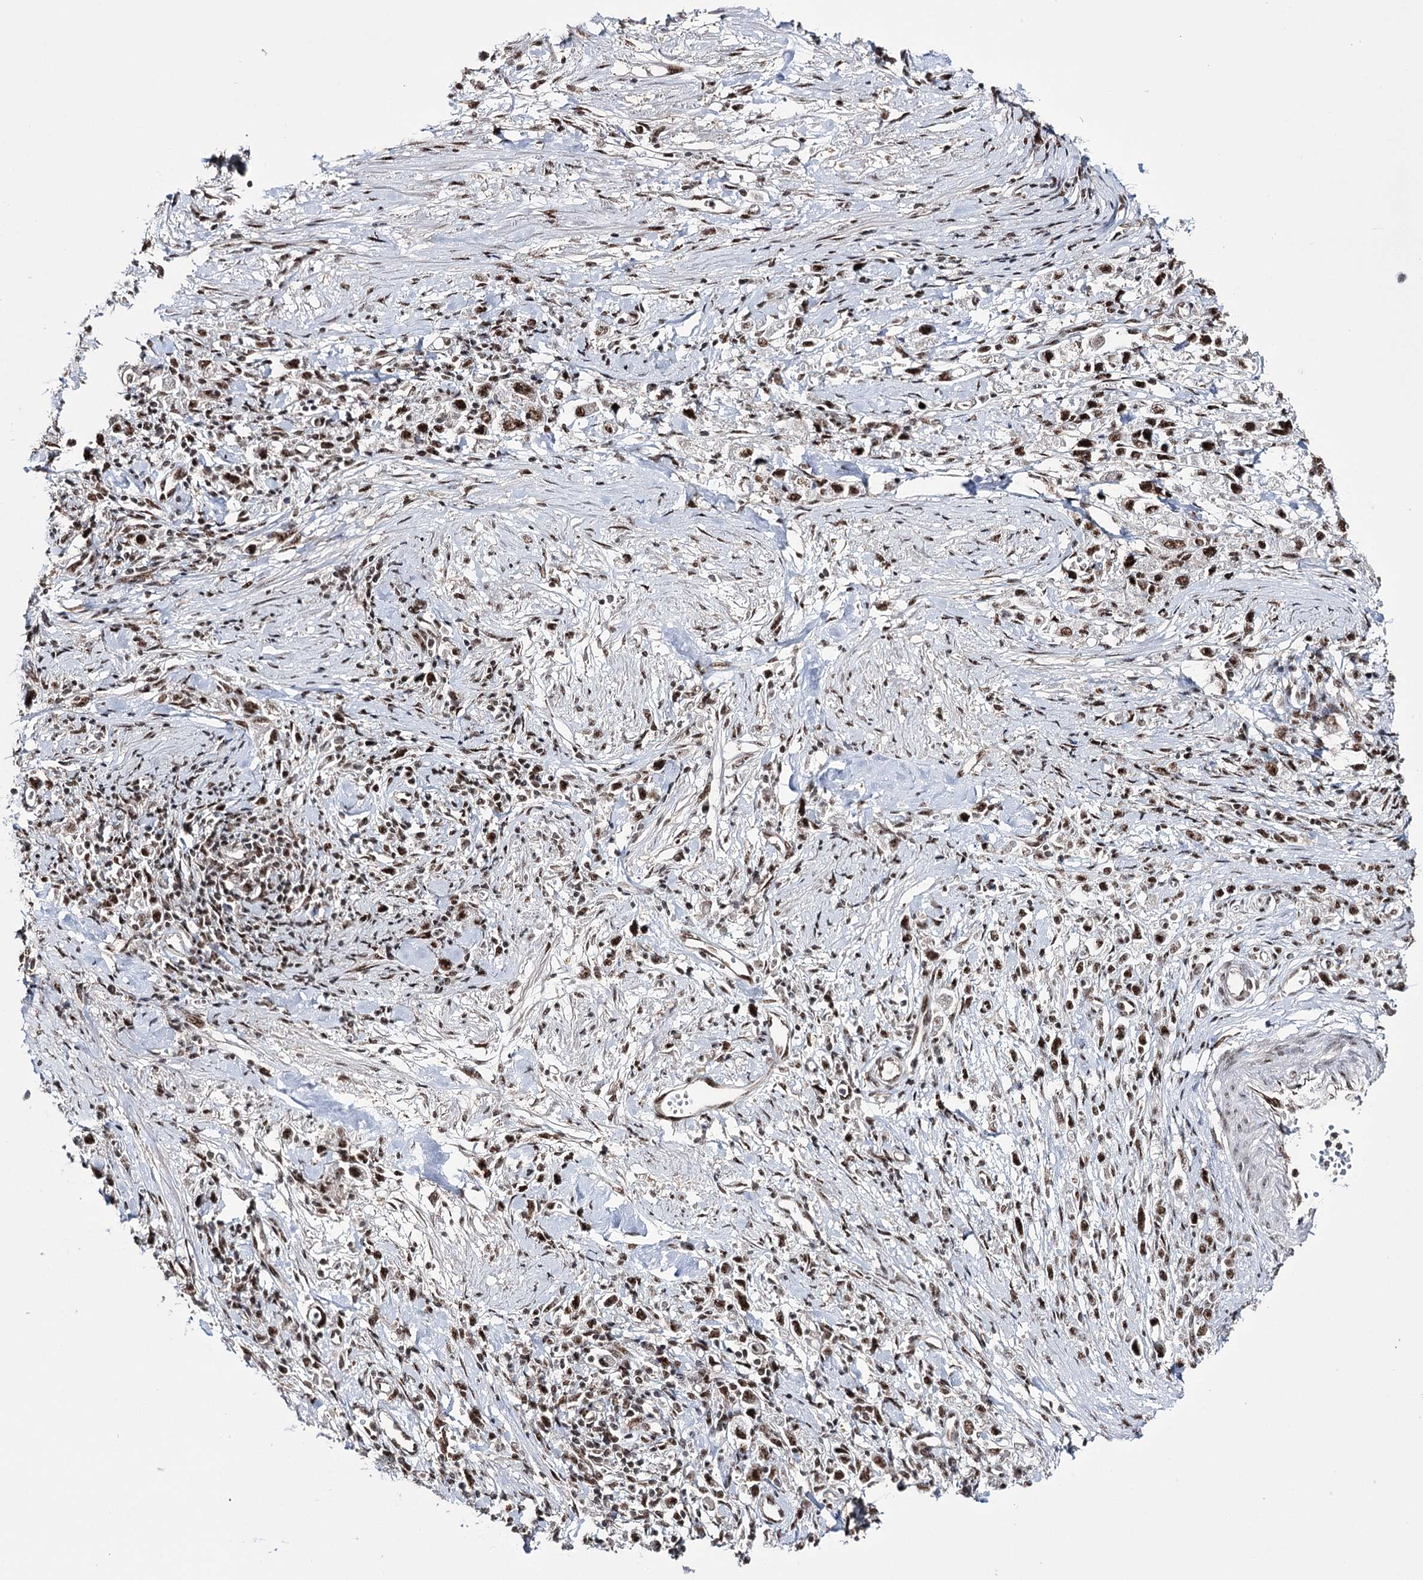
{"staining": {"intensity": "strong", "quantity": ">75%", "location": "nuclear"}, "tissue": "stomach cancer", "cell_type": "Tumor cells", "image_type": "cancer", "snomed": [{"axis": "morphology", "description": "Adenocarcinoma, NOS"}, {"axis": "topography", "description": "Stomach"}], "caption": "About >75% of tumor cells in adenocarcinoma (stomach) demonstrate strong nuclear protein positivity as visualized by brown immunohistochemical staining.", "gene": "PRPF40A", "patient": {"sex": "female", "age": 59}}